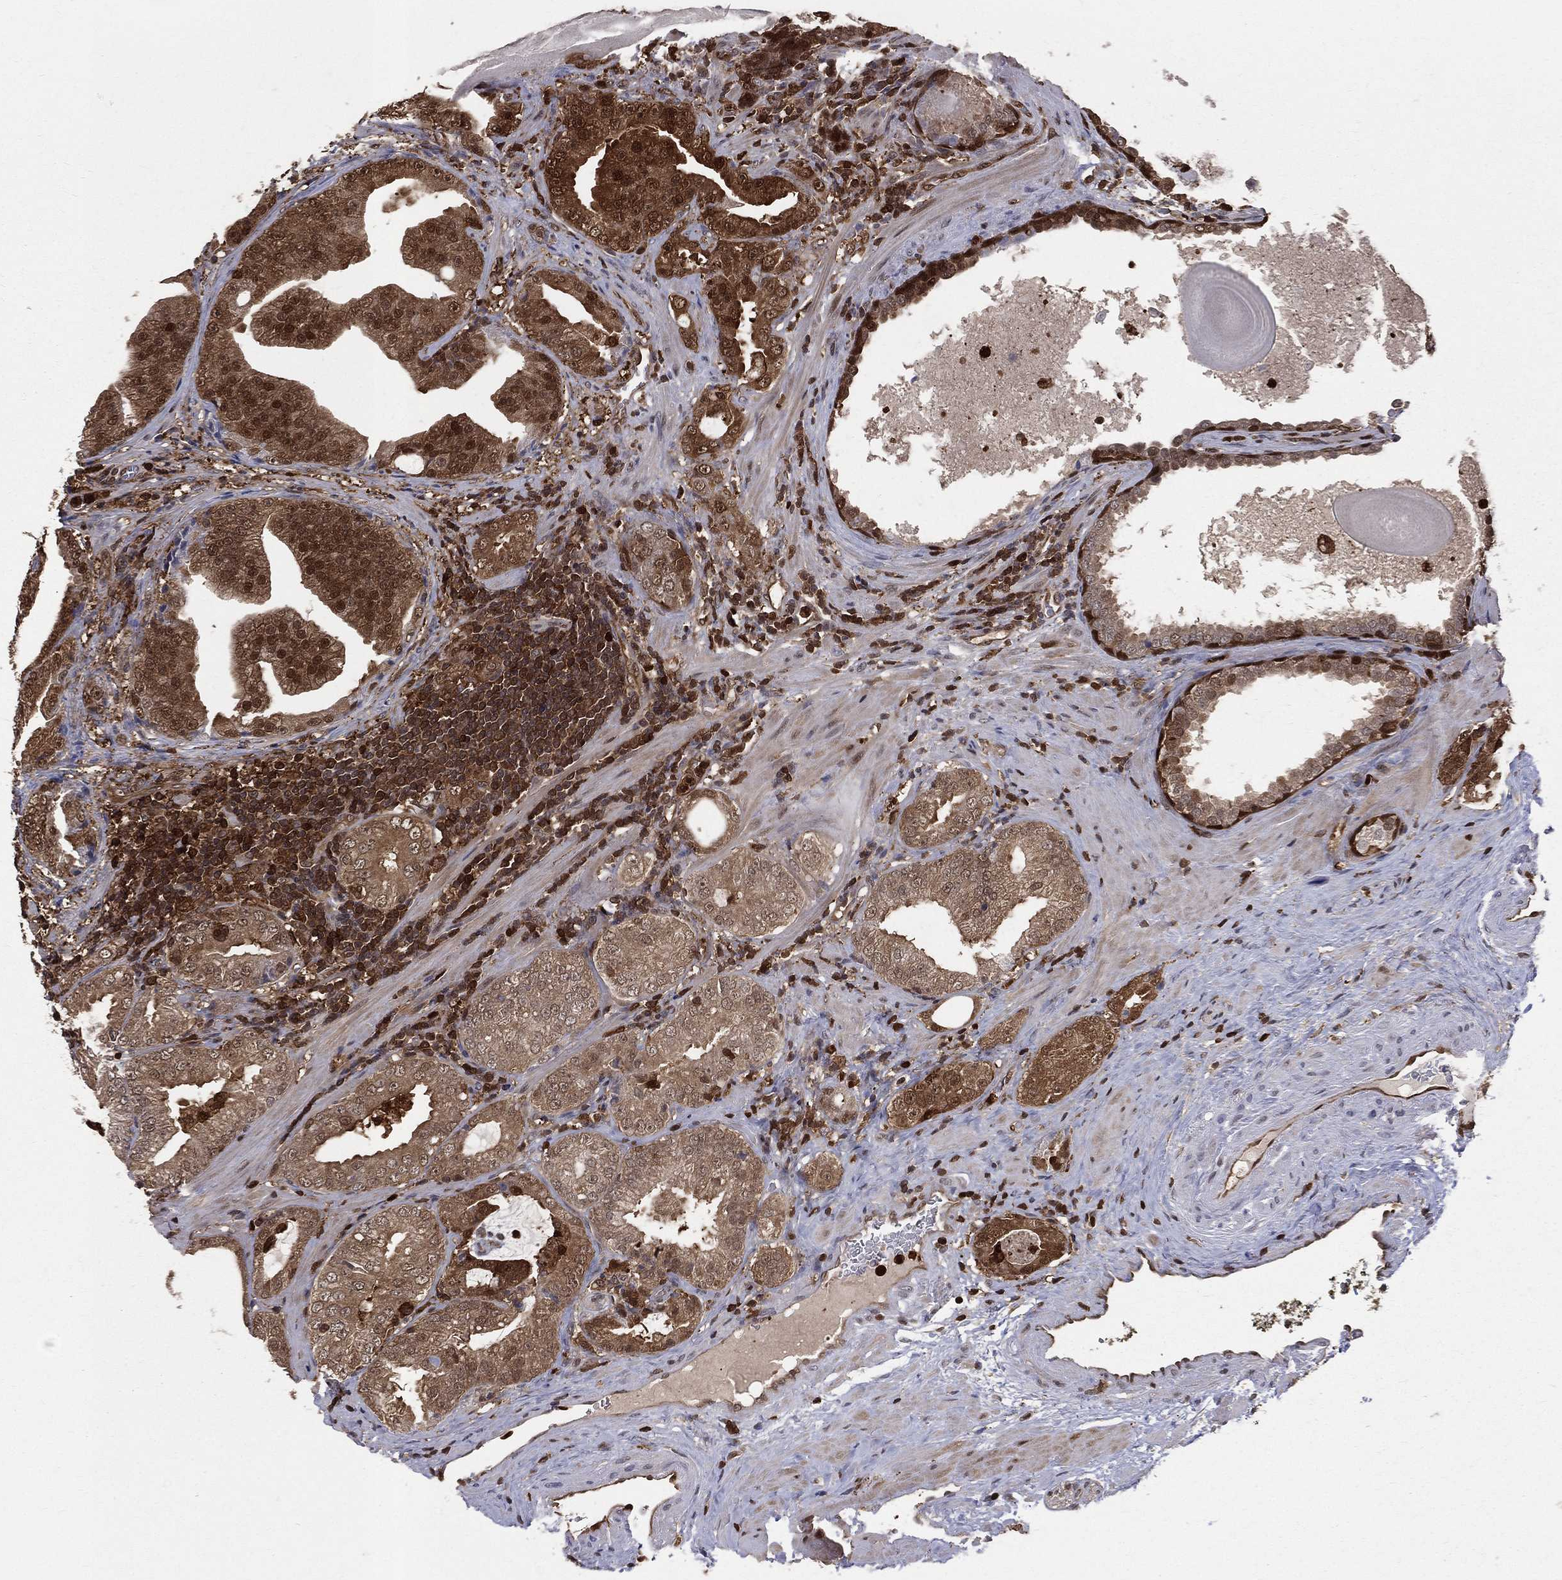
{"staining": {"intensity": "moderate", "quantity": "25%-75%", "location": "cytoplasmic/membranous,nuclear"}, "tissue": "prostate cancer", "cell_type": "Tumor cells", "image_type": "cancer", "snomed": [{"axis": "morphology", "description": "Adenocarcinoma, Low grade"}, {"axis": "topography", "description": "Prostate"}], "caption": "This histopathology image reveals prostate cancer (low-grade adenocarcinoma) stained with immunohistochemistry (IHC) to label a protein in brown. The cytoplasmic/membranous and nuclear of tumor cells show moderate positivity for the protein. Nuclei are counter-stained blue.", "gene": "ENO1", "patient": {"sex": "male", "age": 62}}